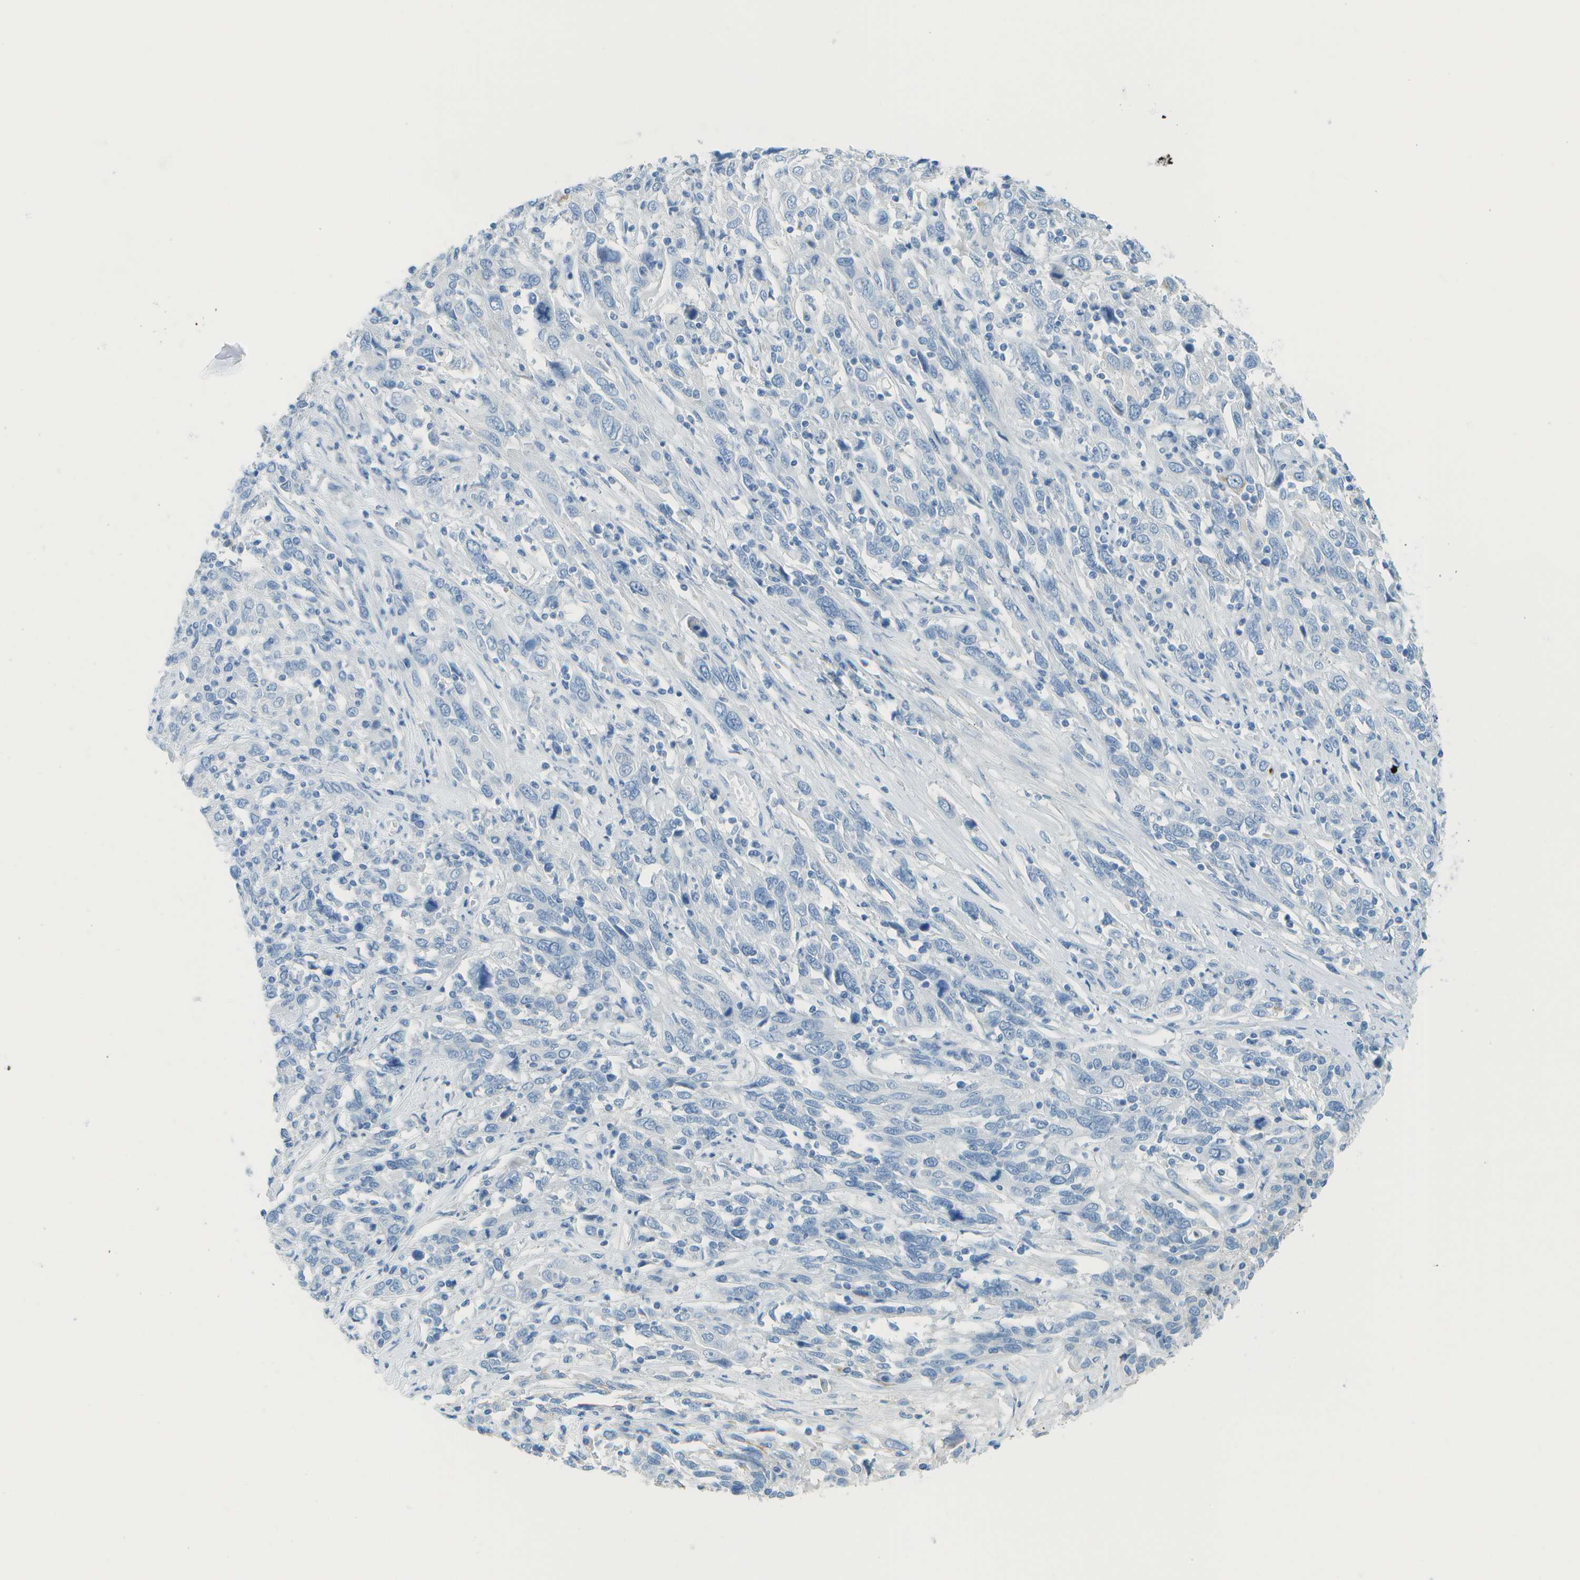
{"staining": {"intensity": "negative", "quantity": "none", "location": "none"}, "tissue": "cervical cancer", "cell_type": "Tumor cells", "image_type": "cancer", "snomed": [{"axis": "morphology", "description": "Squamous cell carcinoma, NOS"}, {"axis": "topography", "description": "Cervix"}], "caption": "A micrograph of cervical cancer (squamous cell carcinoma) stained for a protein reveals no brown staining in tumor cells.", "gene": "C1S", "patient": {"sex": "female", "age": 46}}